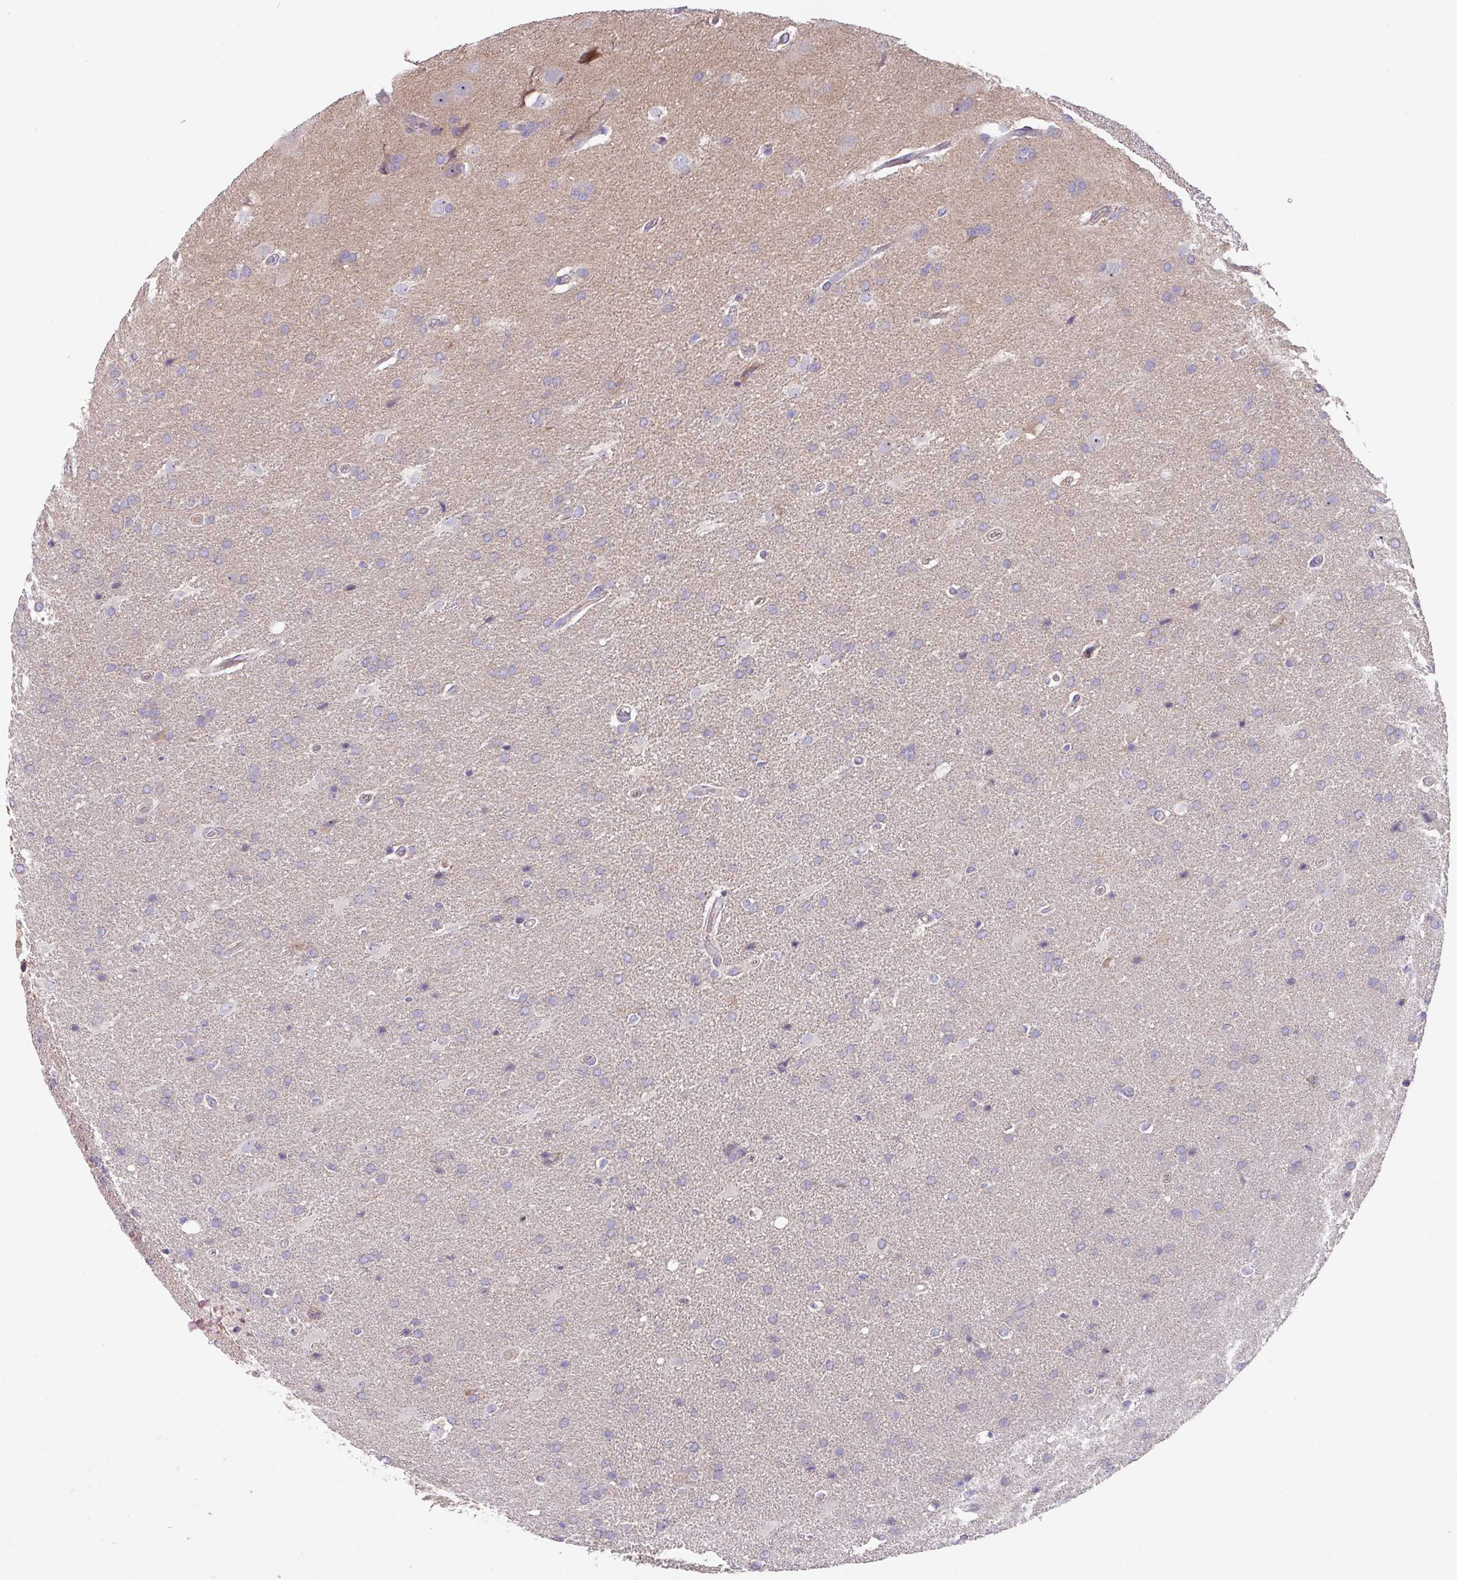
{"staining": {"intensity": "negative", "quantity": "none", "location": "none"}, "tissue": "glioma", "cell_type": "Tumor cells", "image_type": "cancer", "snomed": [{"axis": "morphology", "description": "Glioma, malignant, High grade"}, {"axis": "topography", "description": "Brain"}], "caption": "Human malignant glioma (high-grade) stained for a protein using IHC reveals no staining in tumor cells.", "gene": "ZNF394", "patient": {"sex": "male", "age": 56}}